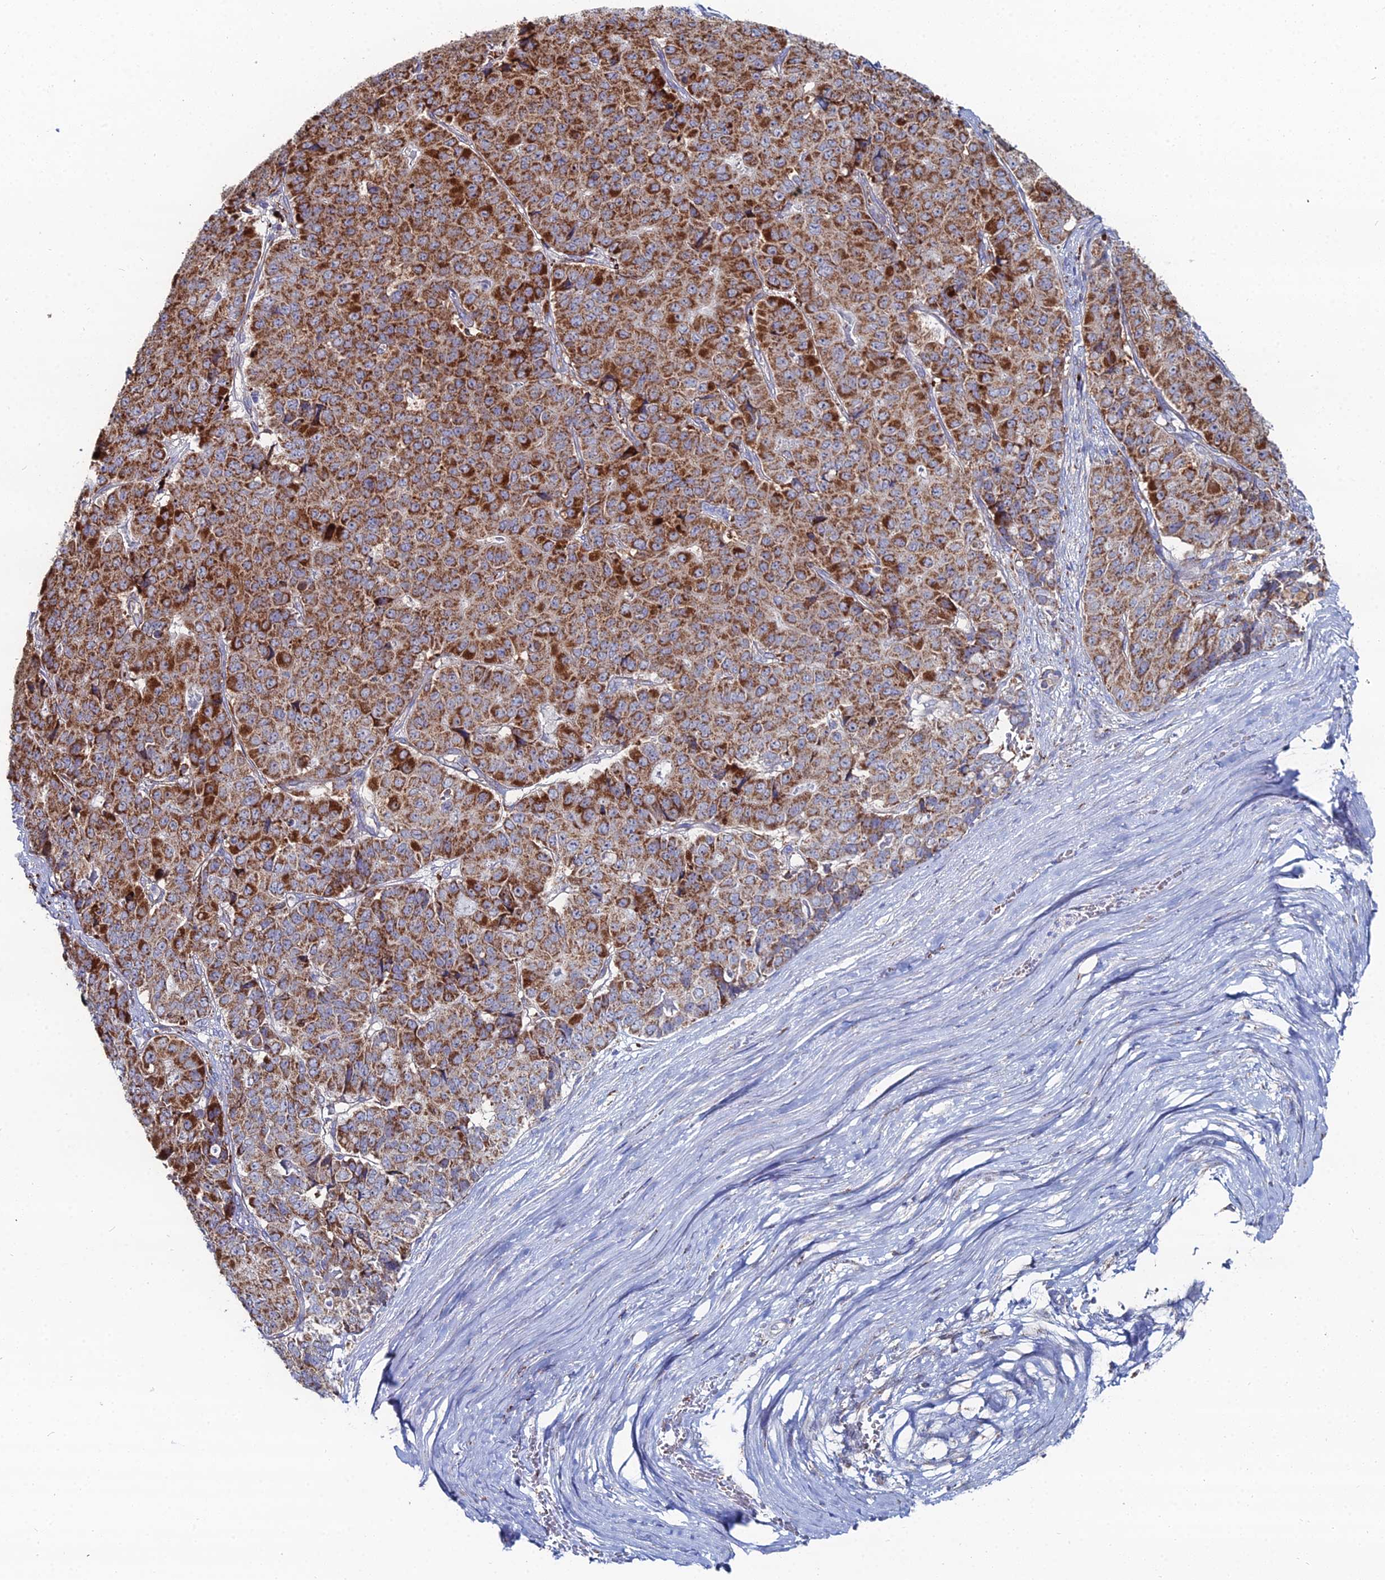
{"staining": {"intensity": "strong", "quantity": ">75%", "location": "cytoplasmic/membranous"}, "tissue": "pancreatic cancer", "cell_type": "Tumor cells", "image_type": "cancer", "snomed": [{"axis": "morphology", "description": "Adenocarcinoma, NOS"}, {"axis": "topography", "description": "Pancreas"}], "caption": "Immunohistochemical staining of pancreatic adenocarcinoma demonstrates high levels of strong cytoplasmic/membranous protein staining in approximately >75% of tumor cells. Using DAB (brown) and hematoxylin (blue) stains, captured at high magnification using brightfield microscopy.", "gene": "MPC1", "patient": {"sex": "male", "age": 50}}